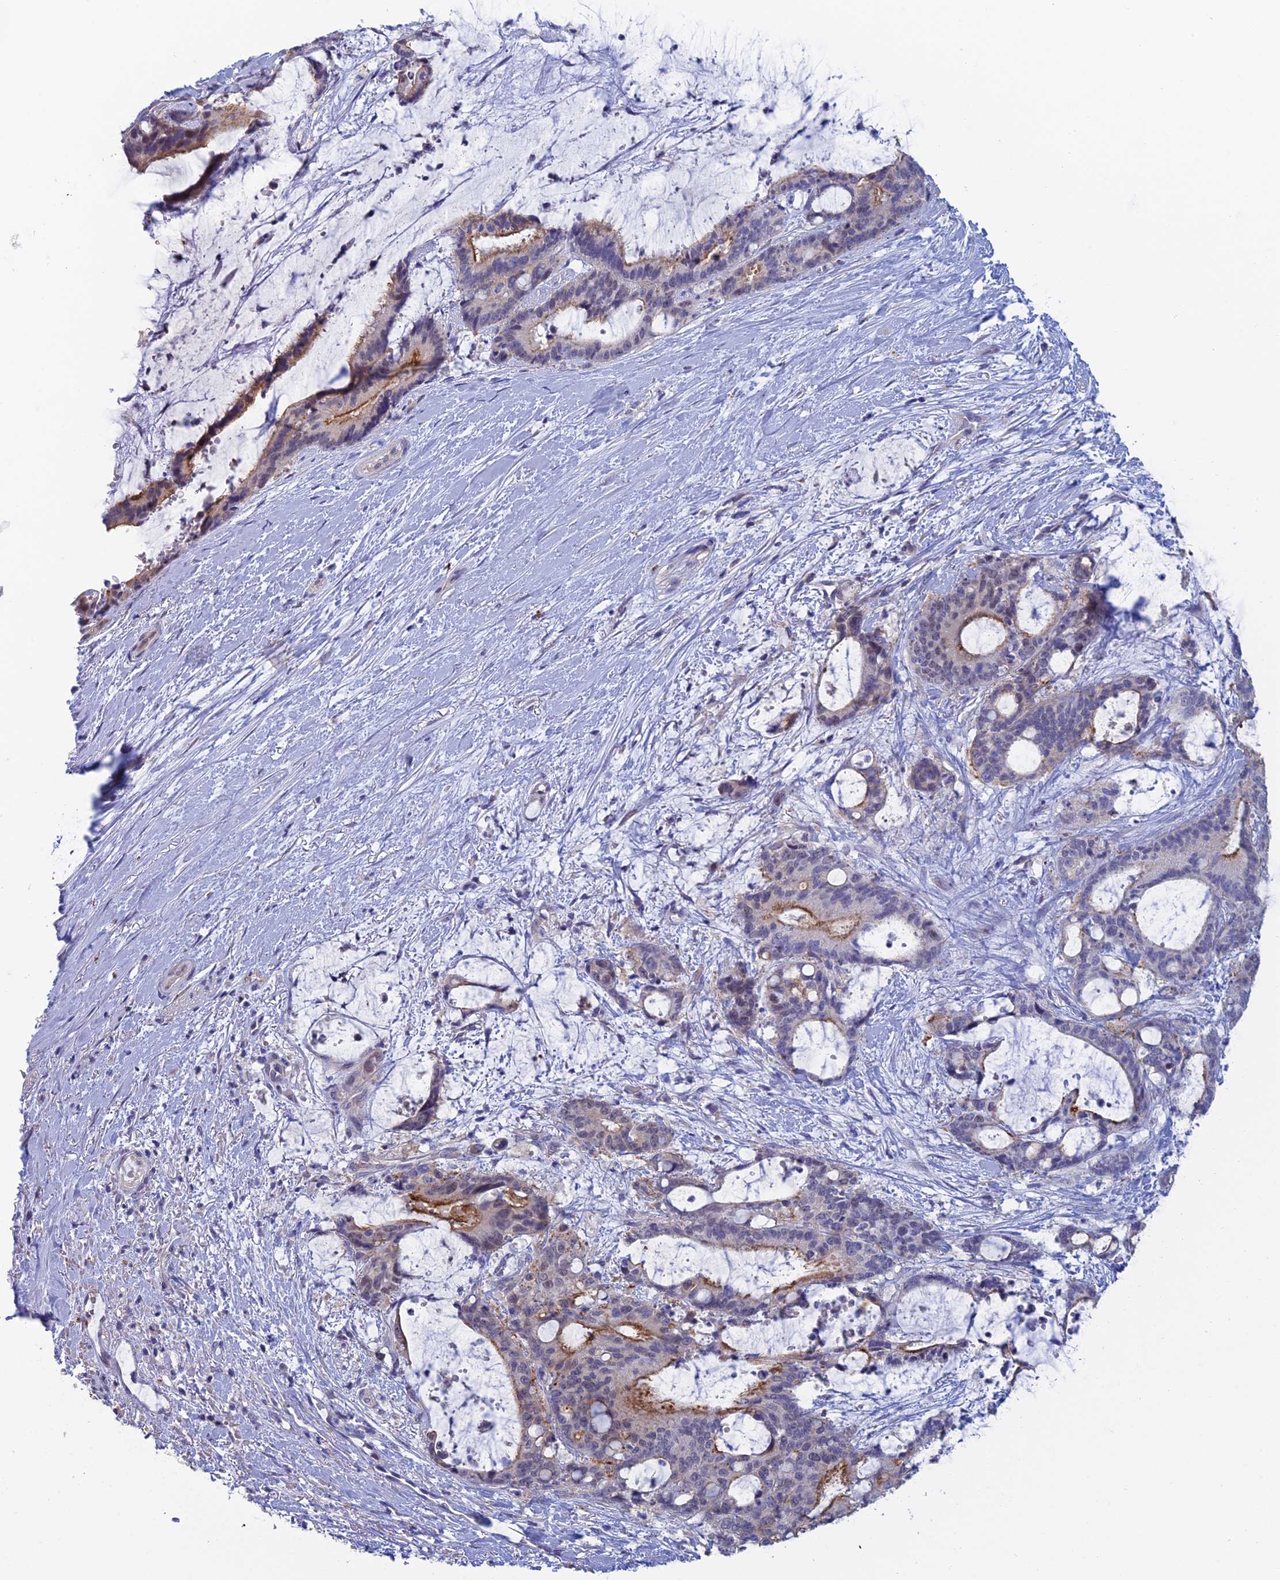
{"staining": {"intensity": "moderate", "quantity": "25%-75%", "location": "cytoplasmic/membranous"}, "tissue": "liver cancer", "cell_type": "Tumor cells", "image_type": "cancer", "snomed": [{"axis": "morphology", "description": "Normal tissue, NOS"}, {"axis": "morphology", "description": "Cholangiocarcinoma"}, {"axis": "topography", "description": "Liver"}, {"axis": "topography", "description": "Peripheral nerve tissue"}], "caption": "Immunohistochemistry staining of liver cancer, which displays medium levels of moderate cytoplasmic/membranous positivity in approximately 25%-75% of tumor cells indicating moderate cytoplasmic/membranous protein staining. The staining was performed using DAB (brown) for protein detection and nuclei were counterstained in hematoxylin (blue).", "gene": "GIPC1", "patient": {"sex": "female", "age": 73}}